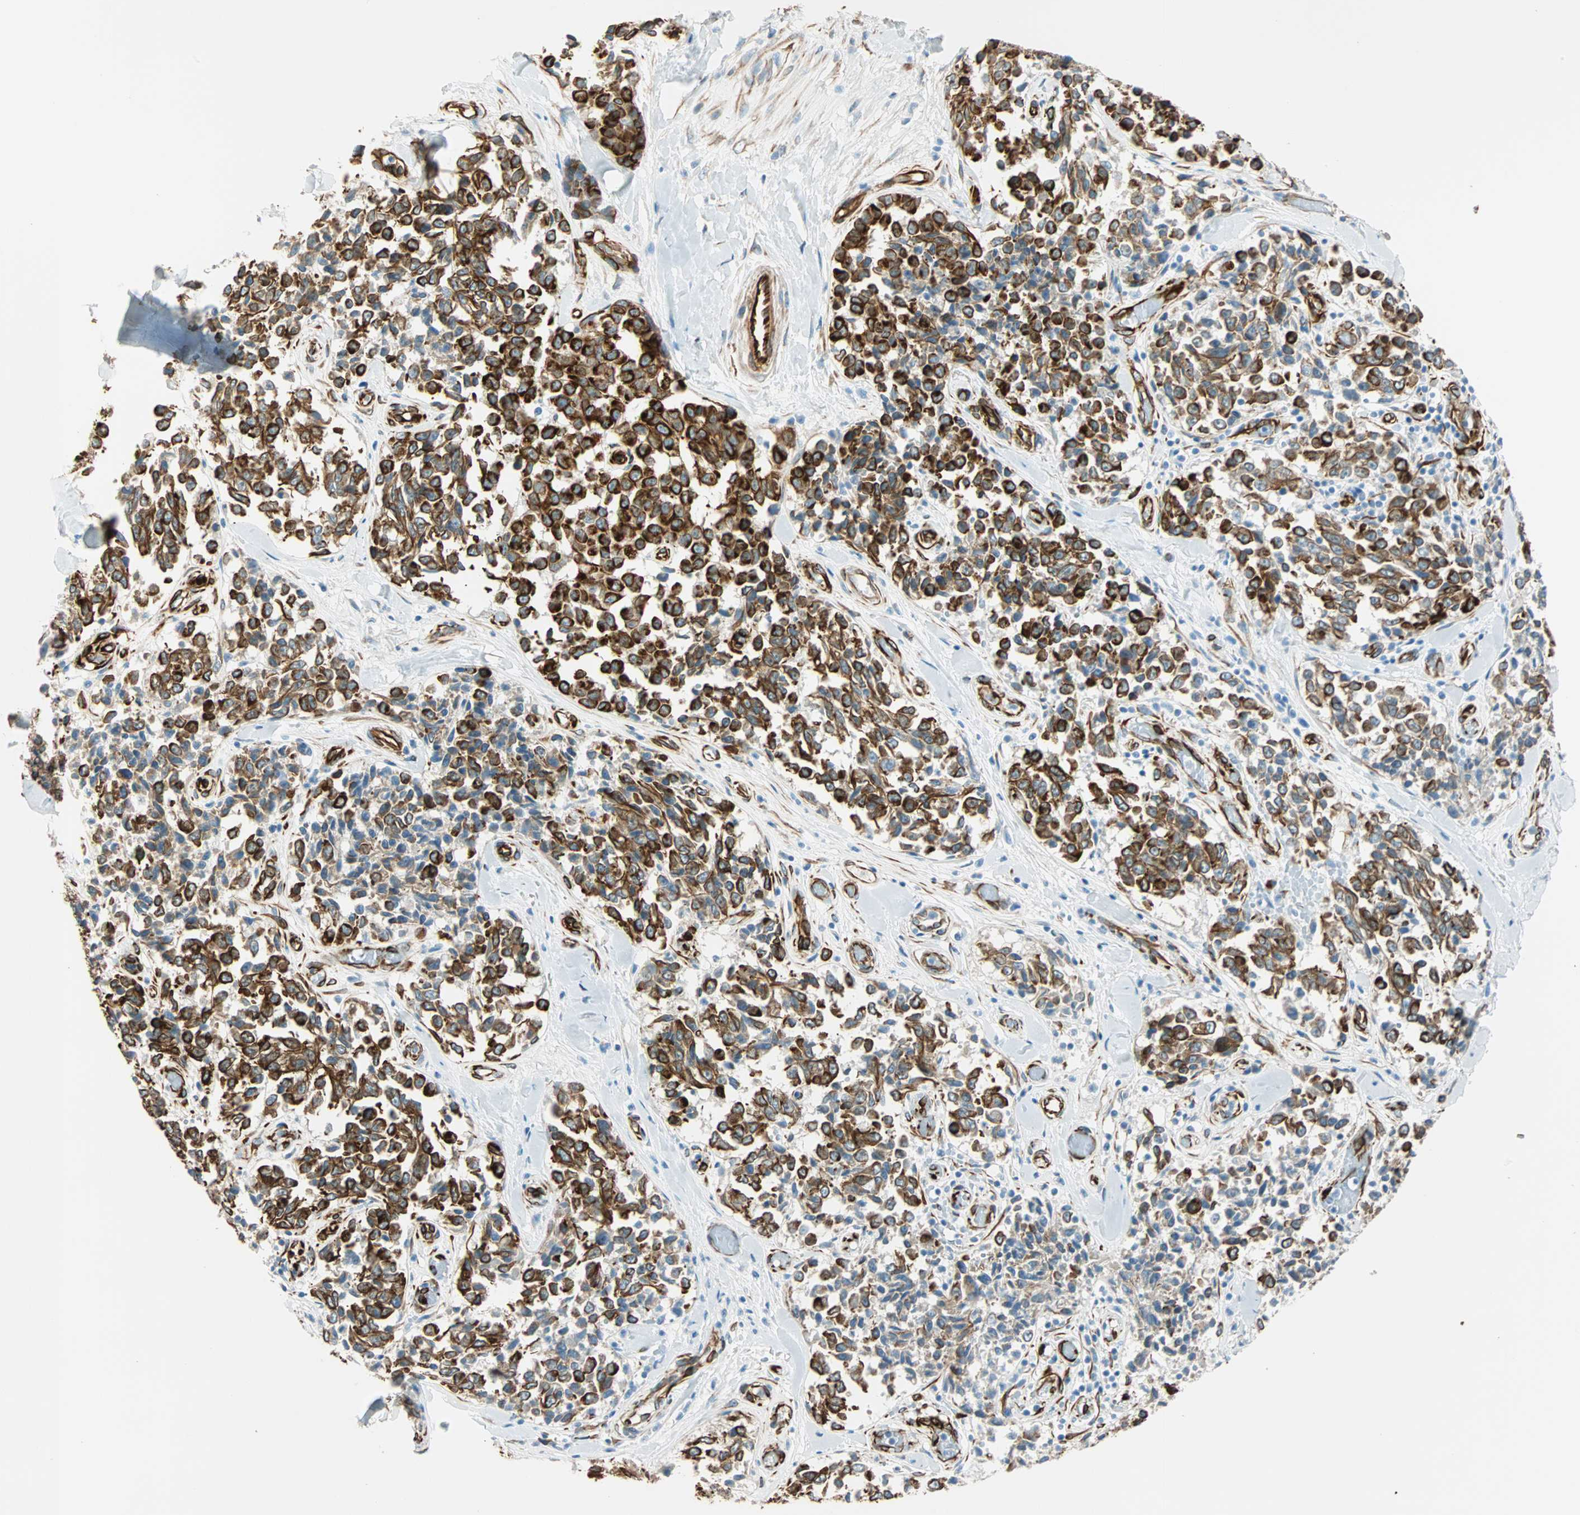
{"staining": {"intensity": "strong", "quantity": ">75%", "location": "cytoplasmic/membranous"}, "tissue": "melanoma", "cell_type": "Tumor cells", "image_type": "cancer", "snomed": [{"axis": "morphology", "description": "Malignant melanoma, NOS"}, {"axis": "topography", "description": "Skin"}], "caption": "About >75% of tumor cells in malignant melanoma show strong cytoplasmic/membranous protein expression as visualized by brown immunohistochemical staining.", "gene": "NES", "patient": {"sex": "female", "age": 64}}